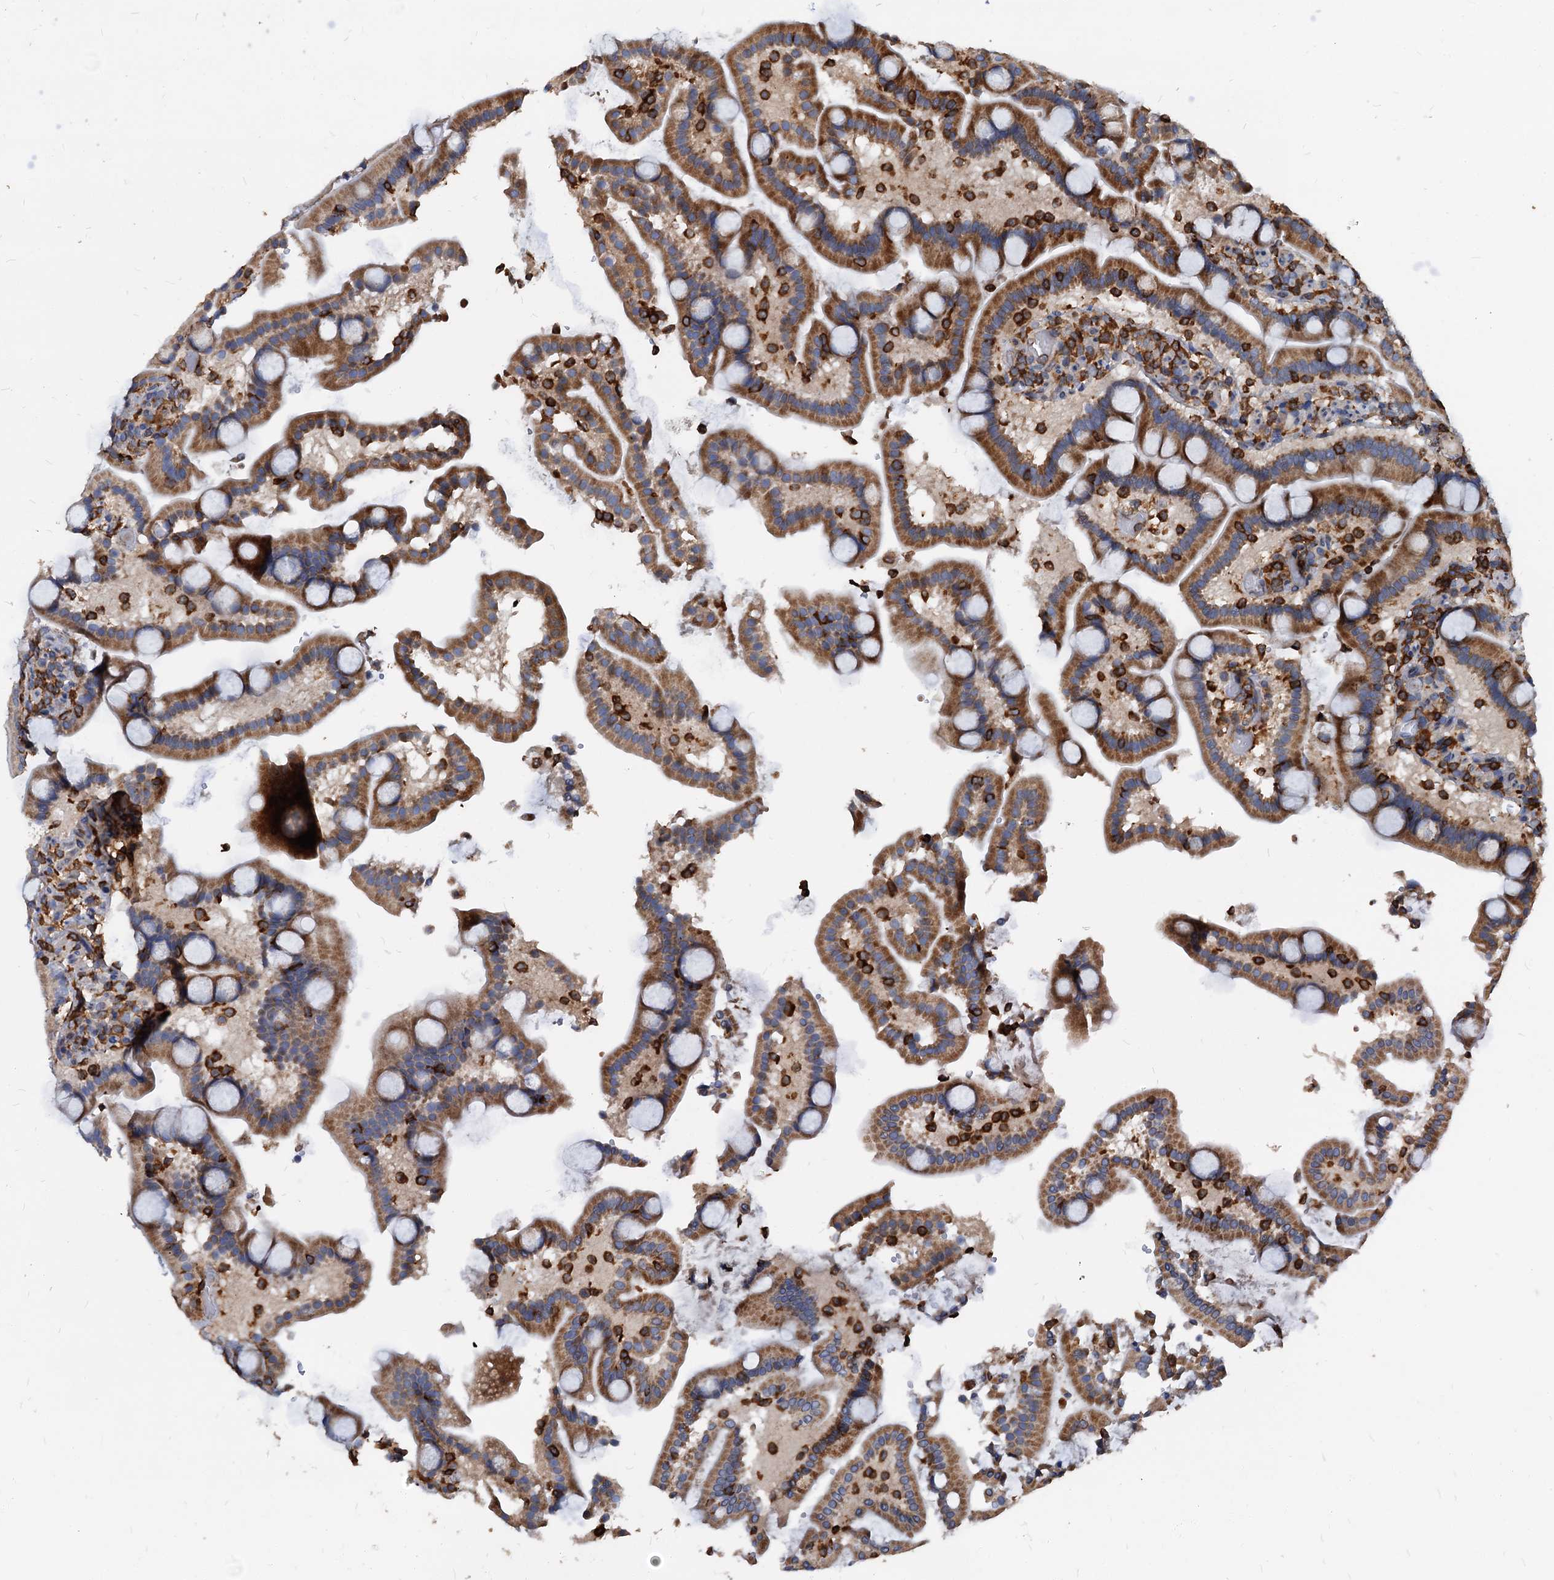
{"staining": {"intensity": "moderate", "quantity": ">75%", "location": "cytoplasmic/membranous"}, "tissue": "duodenum", "cell_type": "Glandular cells", "image_type": "normal", "snomed": [{"axis": "morphology", "description": "Normal tissue, NOS"}, {"axis": "topography", "description": "Duodenum"}], "caption": "A high-resolution histopathology image shows immunohistochemistry (IHC) staining of unremarkable duodenum, which reveals moderate cytoplasmic/membranous expression in approximately >75% of glandular cells. Nuclei are stained in blue.", "gene": "LCP2", "patient": {"sex": "male", "age": 55}}